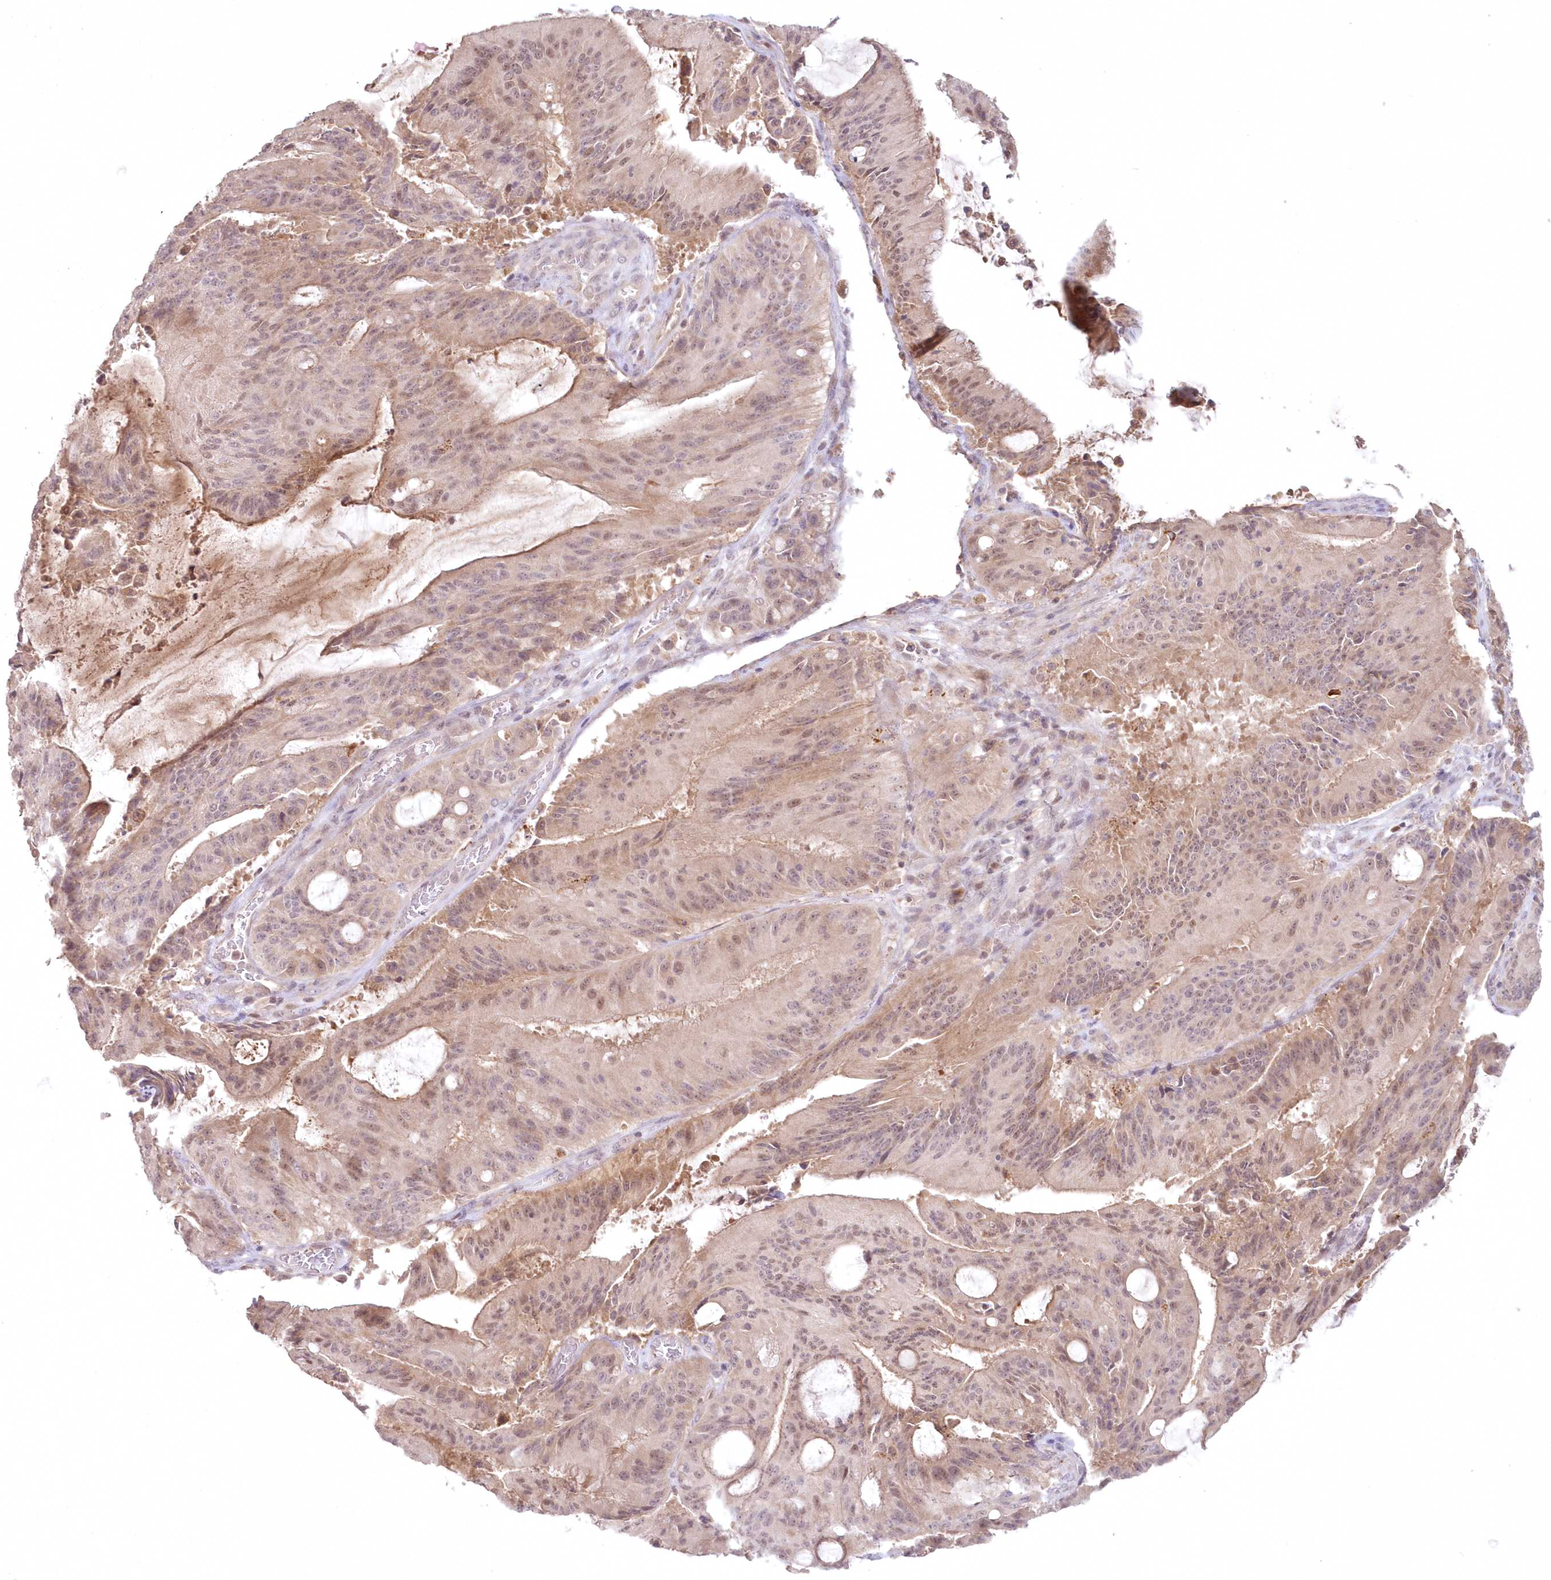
{"staining": {"intensity": "moderate", "quantity": "<25%", "location": "cytoplasmic/membranous,nuclear"}, "tissue": "liver cancer", "cell_type": "Tumor cells", "image_type": "cancer", "snomed": [{"axis": "morphology", "description": "Normal tissue, NOS"}, {"axis": "morphology", "description": "Cholangiocarcinoma"}, {"axis": "topography", "description": "Liver"}, {"axis": "topography", "description": "Peripheral nerve tissue"}], "caption": "Immunohistochemistry (IHC) staining of liver cholangiocarcinoma, which demonstrates low levels of moderate cytoplasmic/membranous and nuclear positivity in about <25% of tumor cells indicating moderate cytoplasmic/membranous and nuclear protein positivity. The staining was performed using DAB (brown) for protein detection and nuclei were counterstained in hematoxylin (blue).", "gene": "ASCC1", "patient": {"sex": "female", "age": 73}}